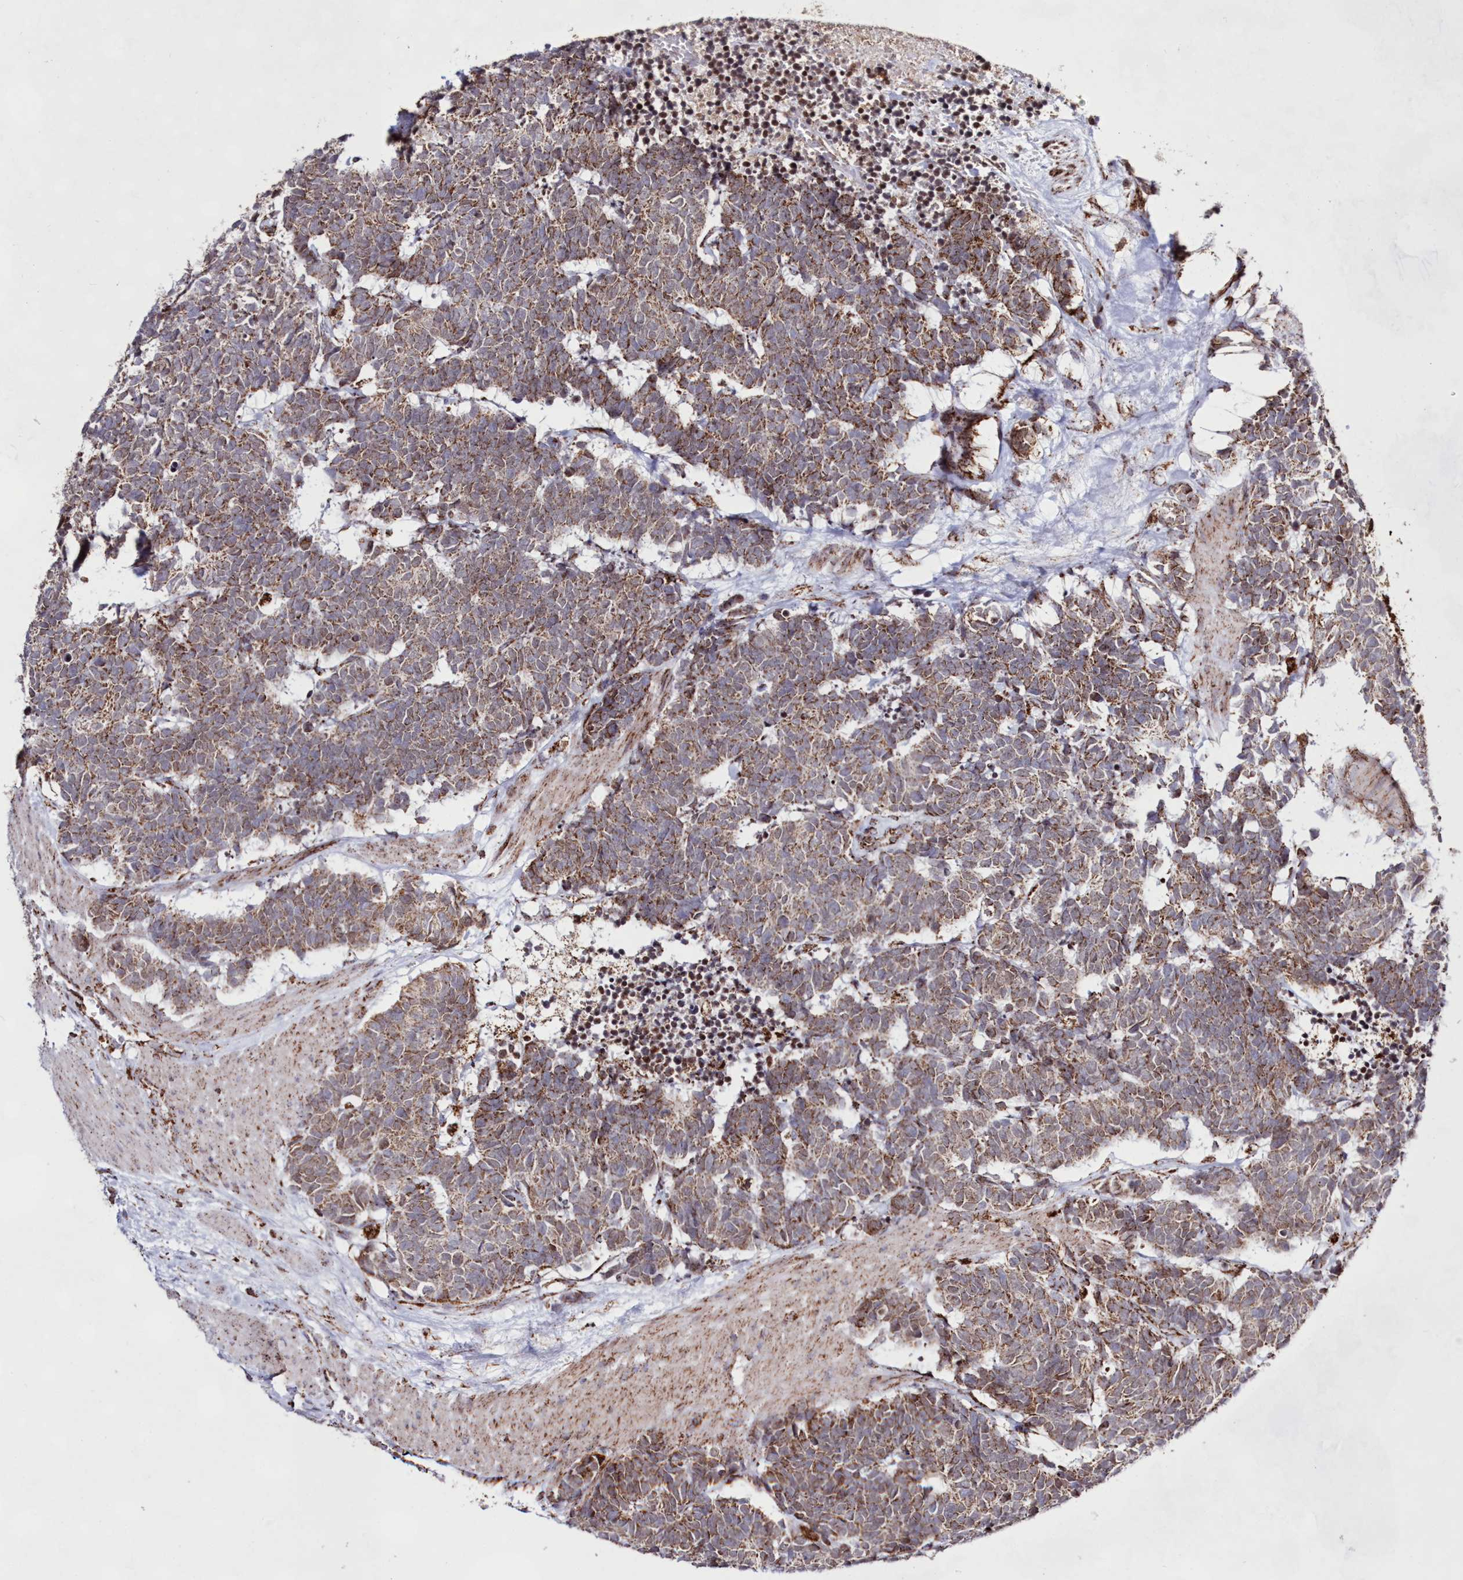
{"staining": {"intensity": "moderate", "quantity": ">75%", "location": "cytoplasmic/membranous"}, "tissue": "carcinoid", "cell_type": "Tumor cells", "image_type": "cancer", "snomed": [{"axis": "morphology", "description": "Carcinoma, NOS"}, {"axis": "morphology", "description": "Carcinoid, malignant, NOS"}, {"axis": "topography", "description": "Urinary bladder"}], "caption": "A photomicrograph of malignant carcinoid stained for a protein demonstrates moderate cytoplasmic/membranous brown staining in tumor cells. (DAB IHC with brightfield microscopy, high magnification).", "gene": "HADHB", "patient": {"sex": "male", "age": 57}}